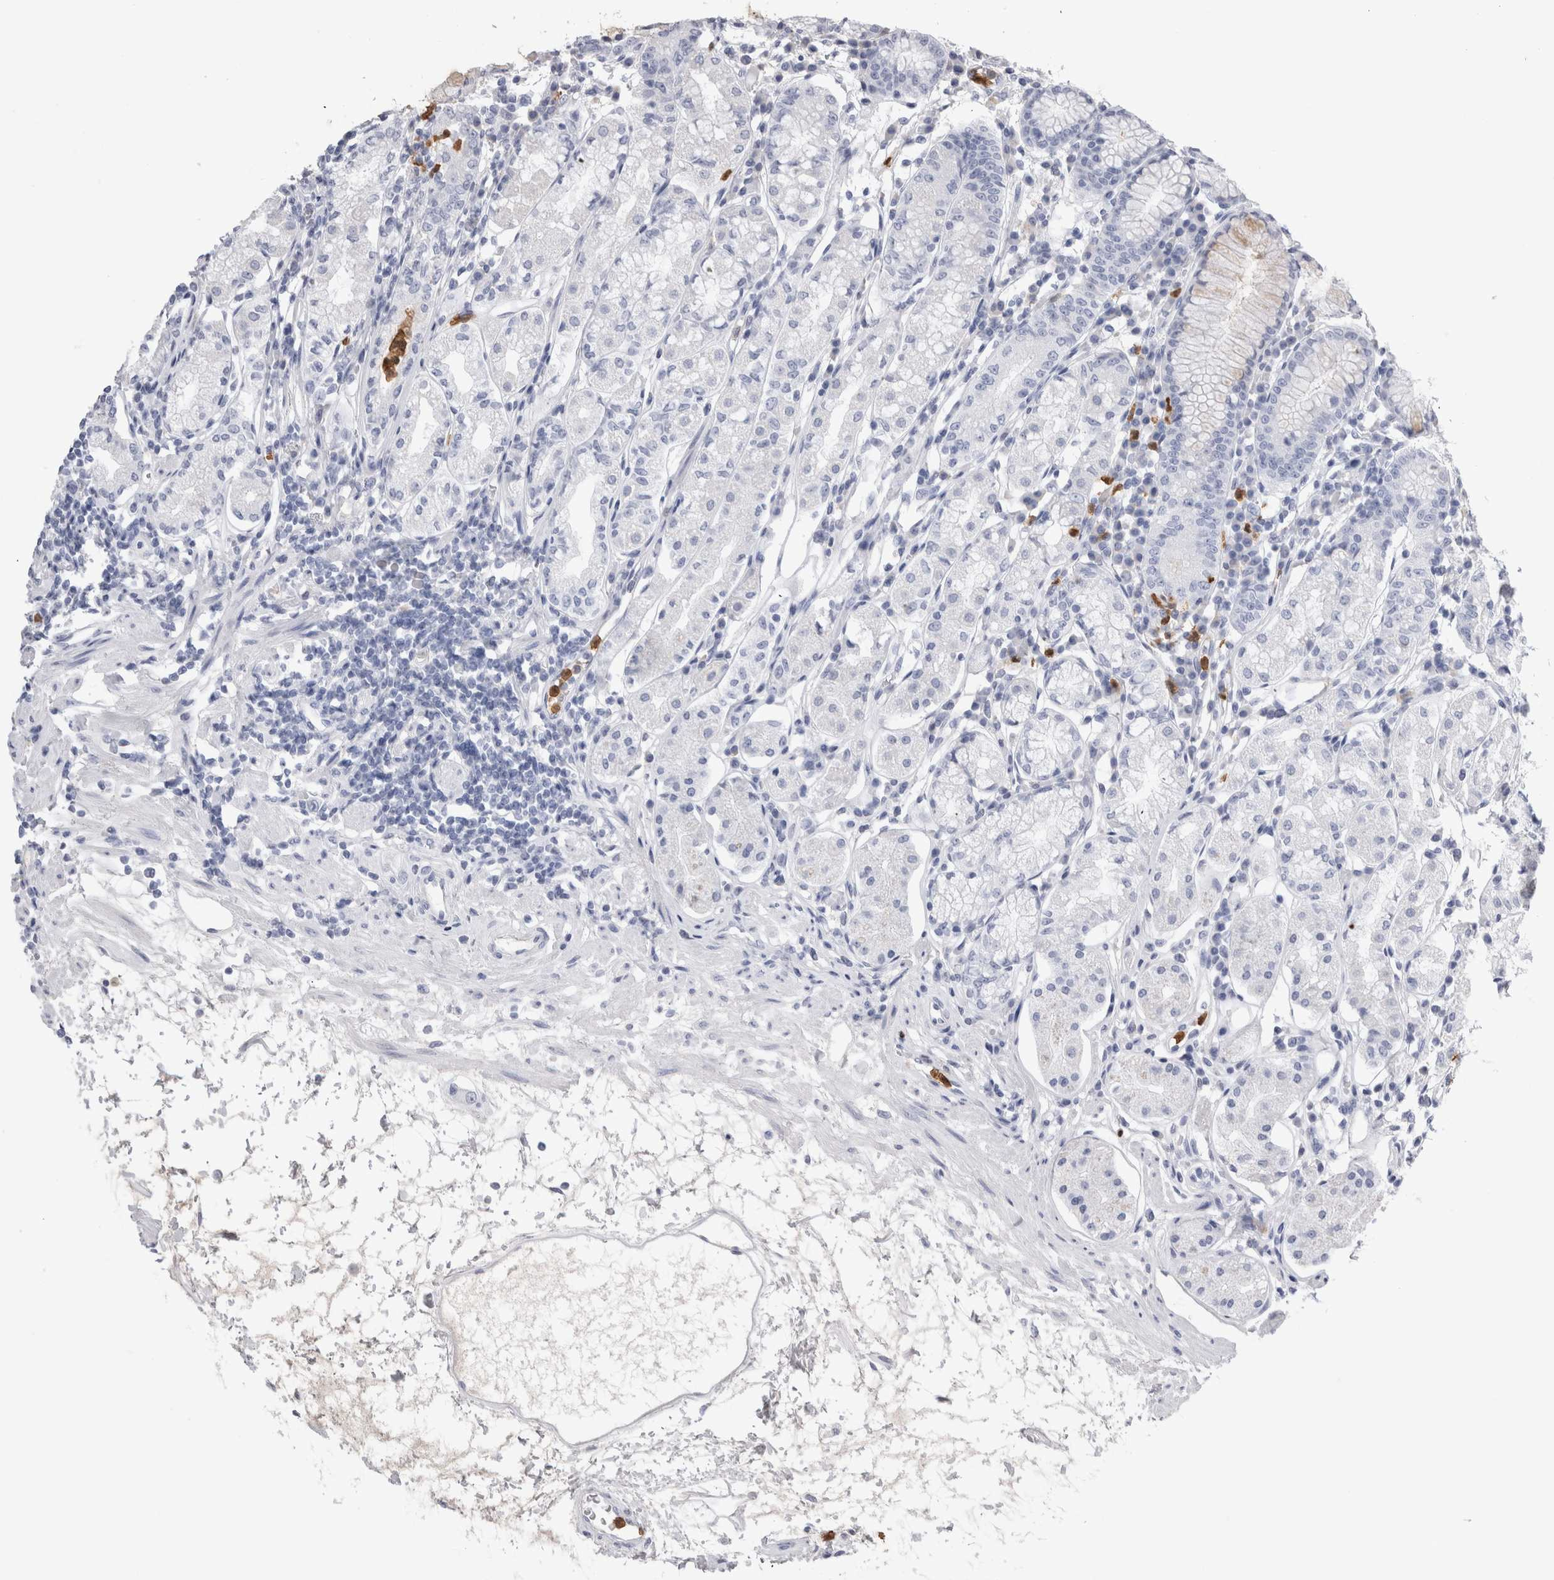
{"staining": {"intensity": "negative", "quantity": "none", "location": "none"}, "tissue": "stomach", "cell_type": "Glandular cells", "image_type": "normal", "snomed": [{"axis": "morphology", "description": "Normal tissue, NOS"}, {"axis": "topography", "description": "Stomach"}, {"axis": "topography", "description": "Stomach, lower"}], "caption": "This is an immunohistochemistry (IHC) histopathology image of unremarkable human stomach. There is no expression in glandular cells.", "gene": "S100A12", "patient": {"sex": "female", "age": 56}}